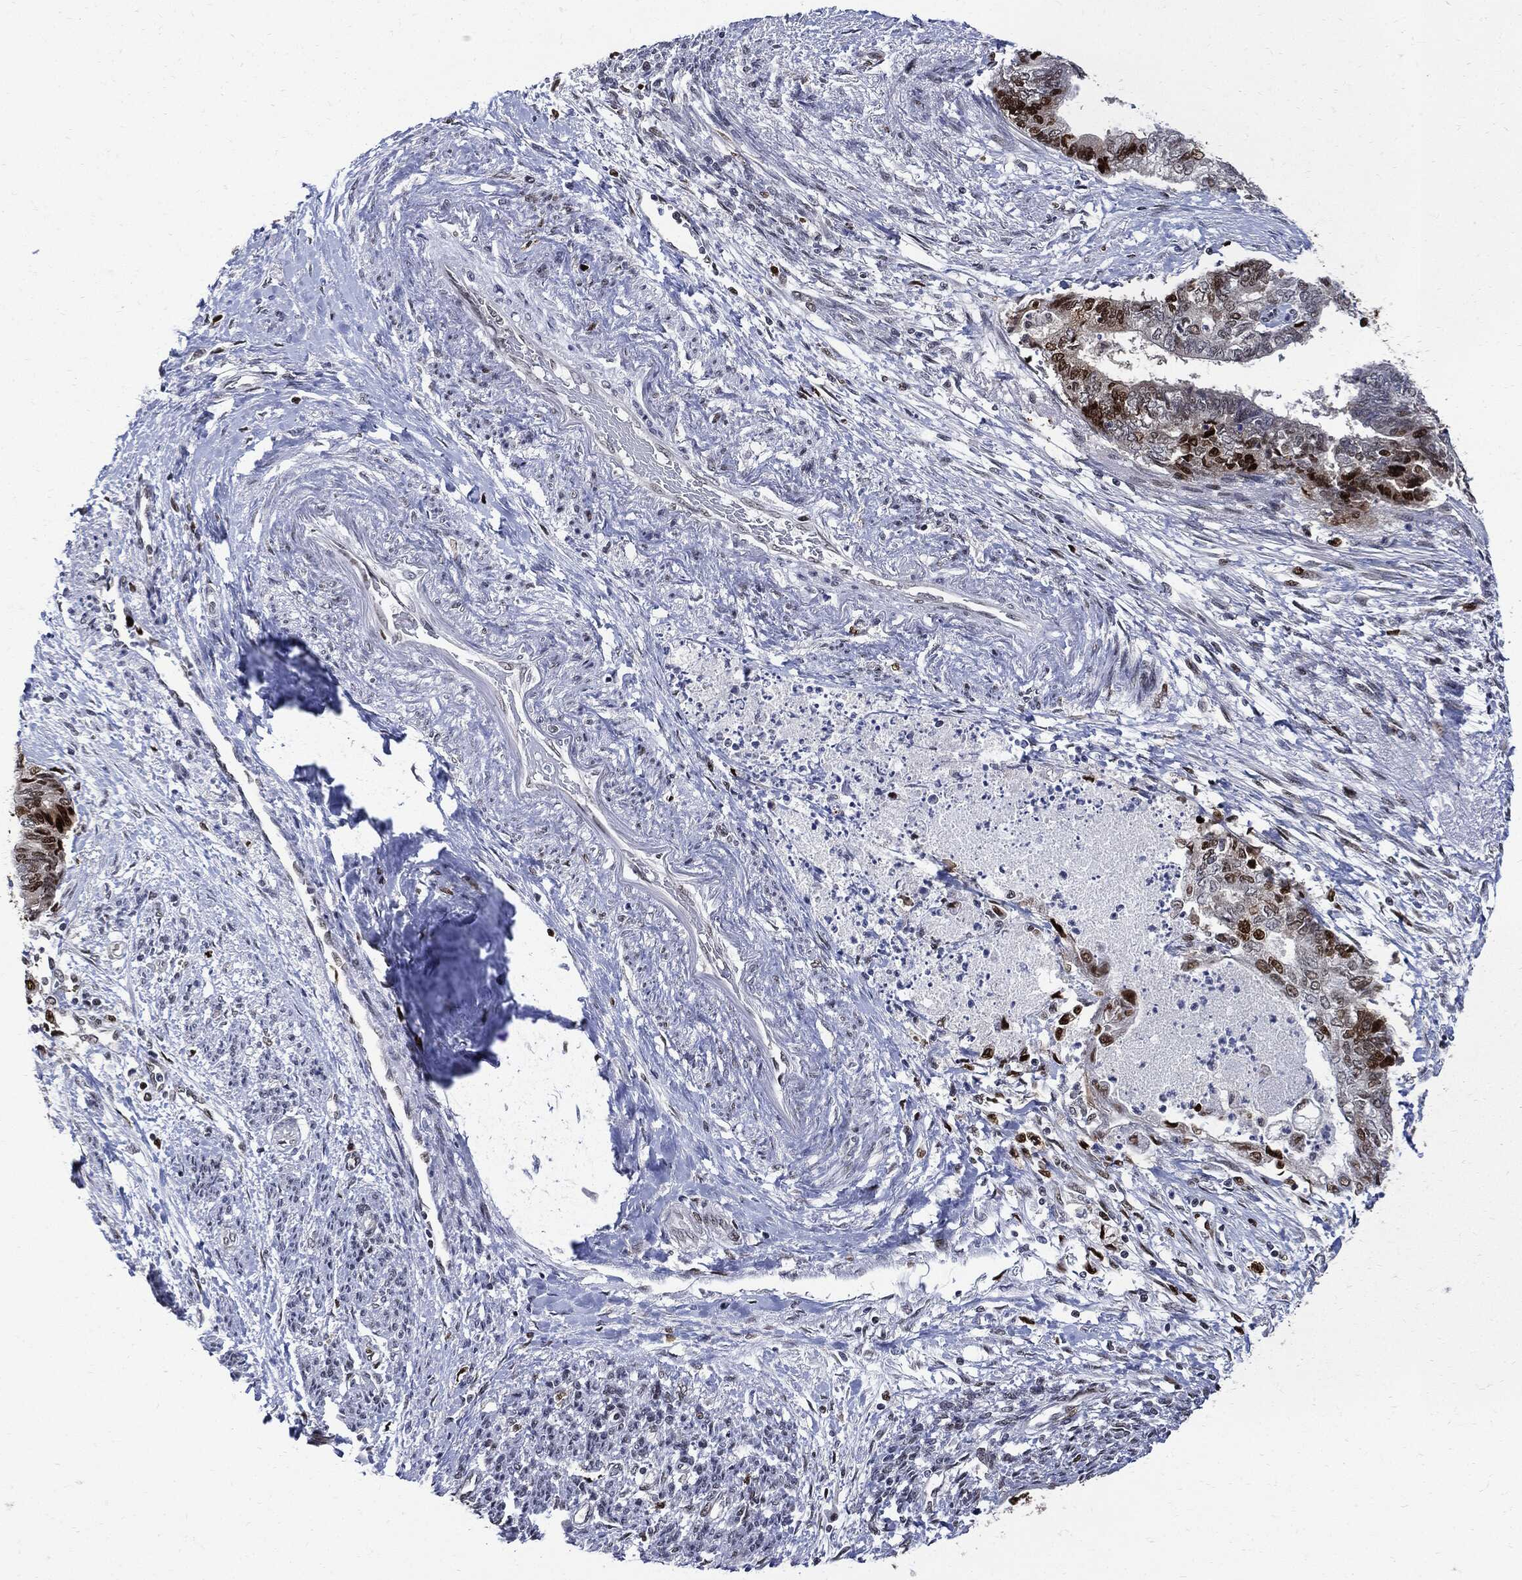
{"staining": {"intensity": "strong", "quantity": "<25%", "location": "cytoplasmic/membranous"}, "tissue": "endometrial cancer", "cell_type": "Tumor cells", "image_type": "cancer", "snomed": [{"axis": "morphology", "description": "Adenocarcinoma, NOS"}, {"axis": "topography", "description": "Endometrium"}], "caption": "Strong cytoplasmic/membranous positivity is appreciated in about <25% of tumor cells in endometrial cancer (adenocarcinoma).", "gene": "PCNA", "patient": {"sex": "female", "age": 65}}